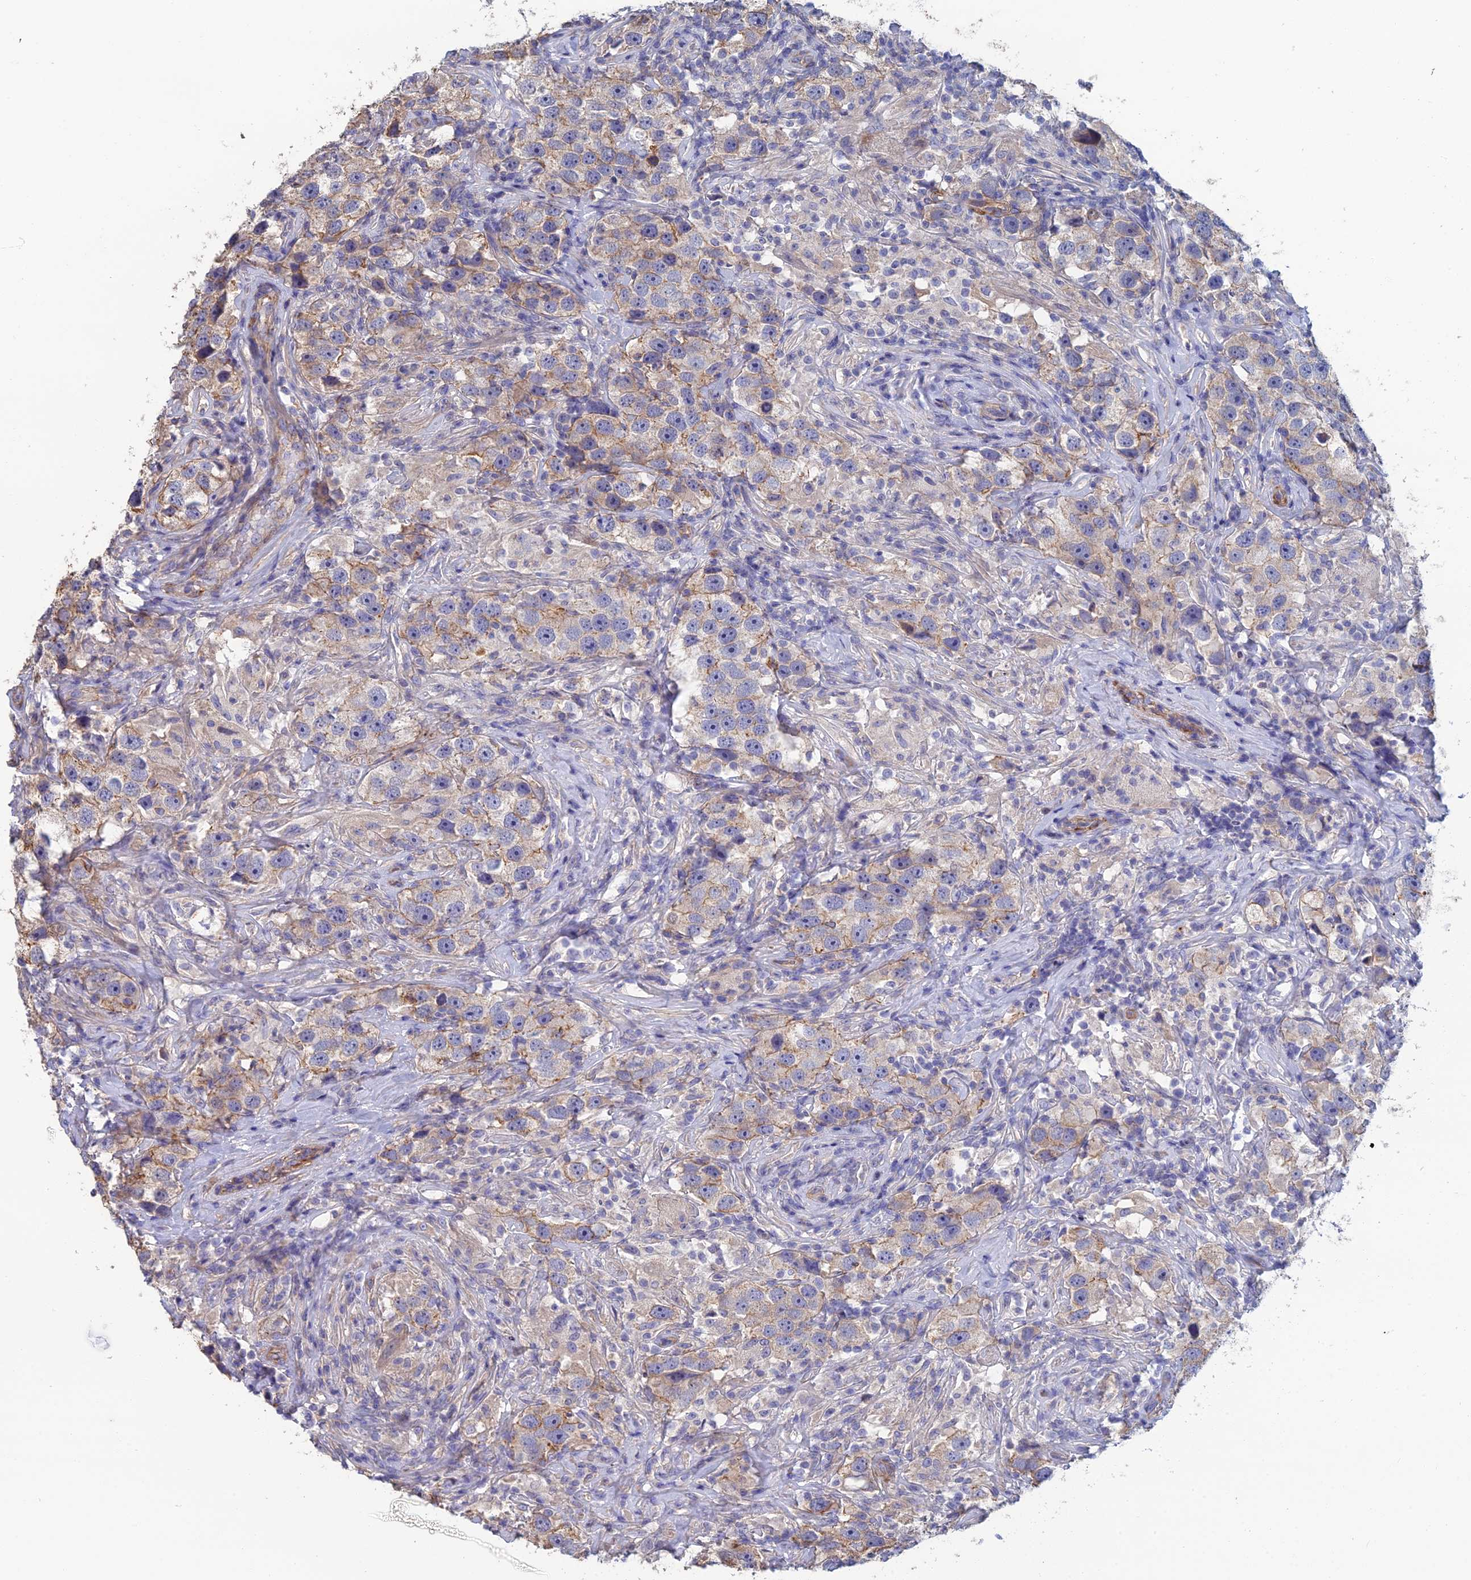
{"staining": {"intensity": "weak", "quantity": "25%-75%", "location": "cytoplasmic/membranous"}, "tissue": "testis cancer", "cell_type": "Tumor cells", "image_type": "cancer", "snomed": [{"axis": "morphology", "description": "Seminoma, NOS"}, {"axis": "topography", "description": "Testis"}], "caption": "Approximately 25%-75% of tumor cells in testis cancer display weak cytoplasmic/membranous protein expression as visualized by brown immunohistochemical staining.", "gene": "PCDHA5", "patient": {"sex": "male", "age": 49}}